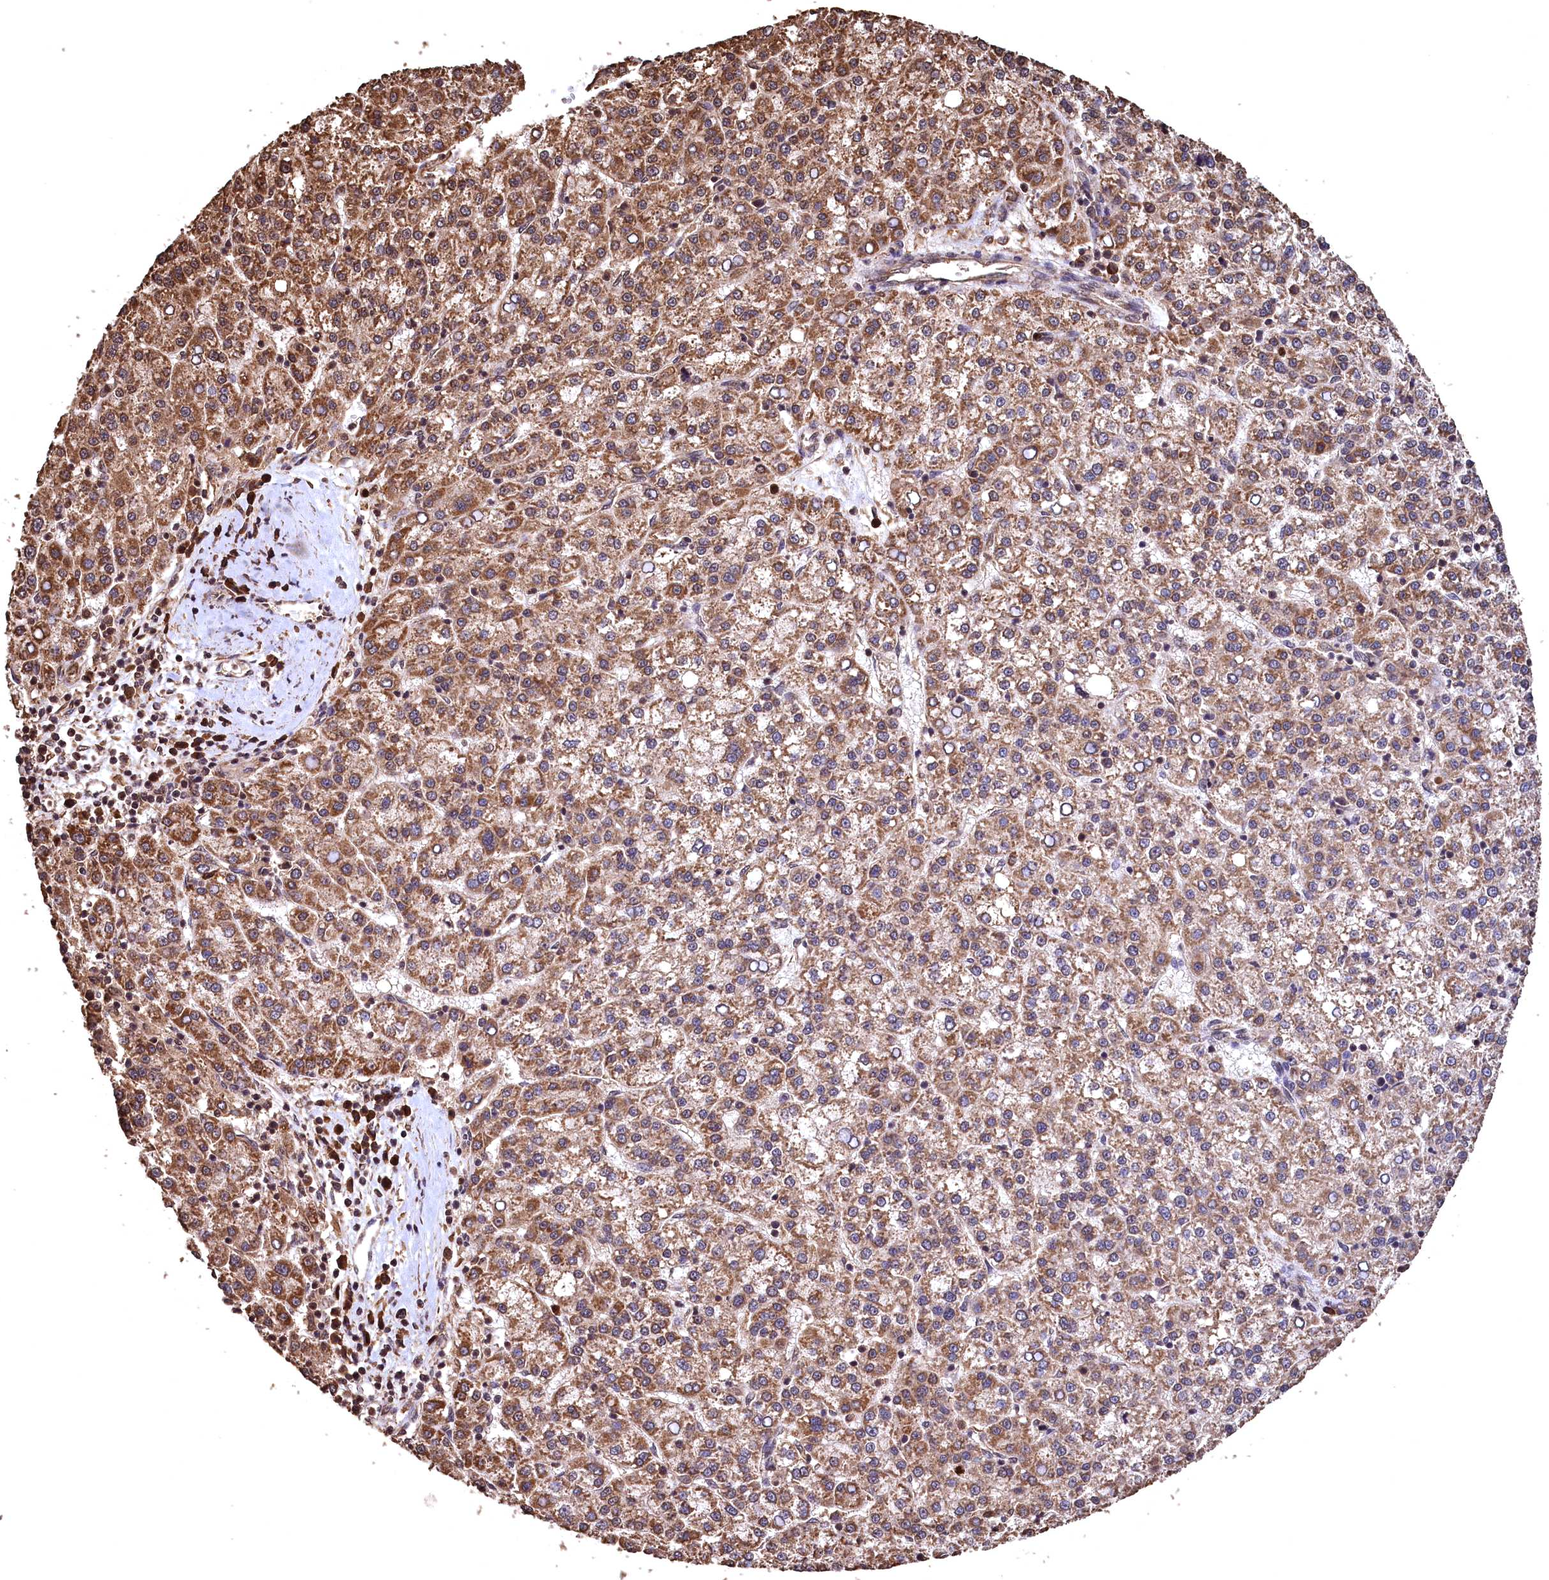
{"staining": {"intensity": "moderate", "quantity": ">75%", "location": "cytoplasmic/membranous"}, "tissue": "liver cancer", "cell_type": "Tumor cells", "image_type": "cancer", "snomed": [{"axis": "morphology", "description": "Carcinoma, Hepatocellular, NOS"}, {"axis": "topography", "description": "Liver"}], "caption": "IHC micrograph of human liver hepatocellular carcinoma stained for a protein (brown), which displays medium levels of moderate cytoplasmic/membranous positivity in approximately >75% of tumor cells.", "gene": "CEP57L1", "patient": {"sex": "female", "age": 58}}